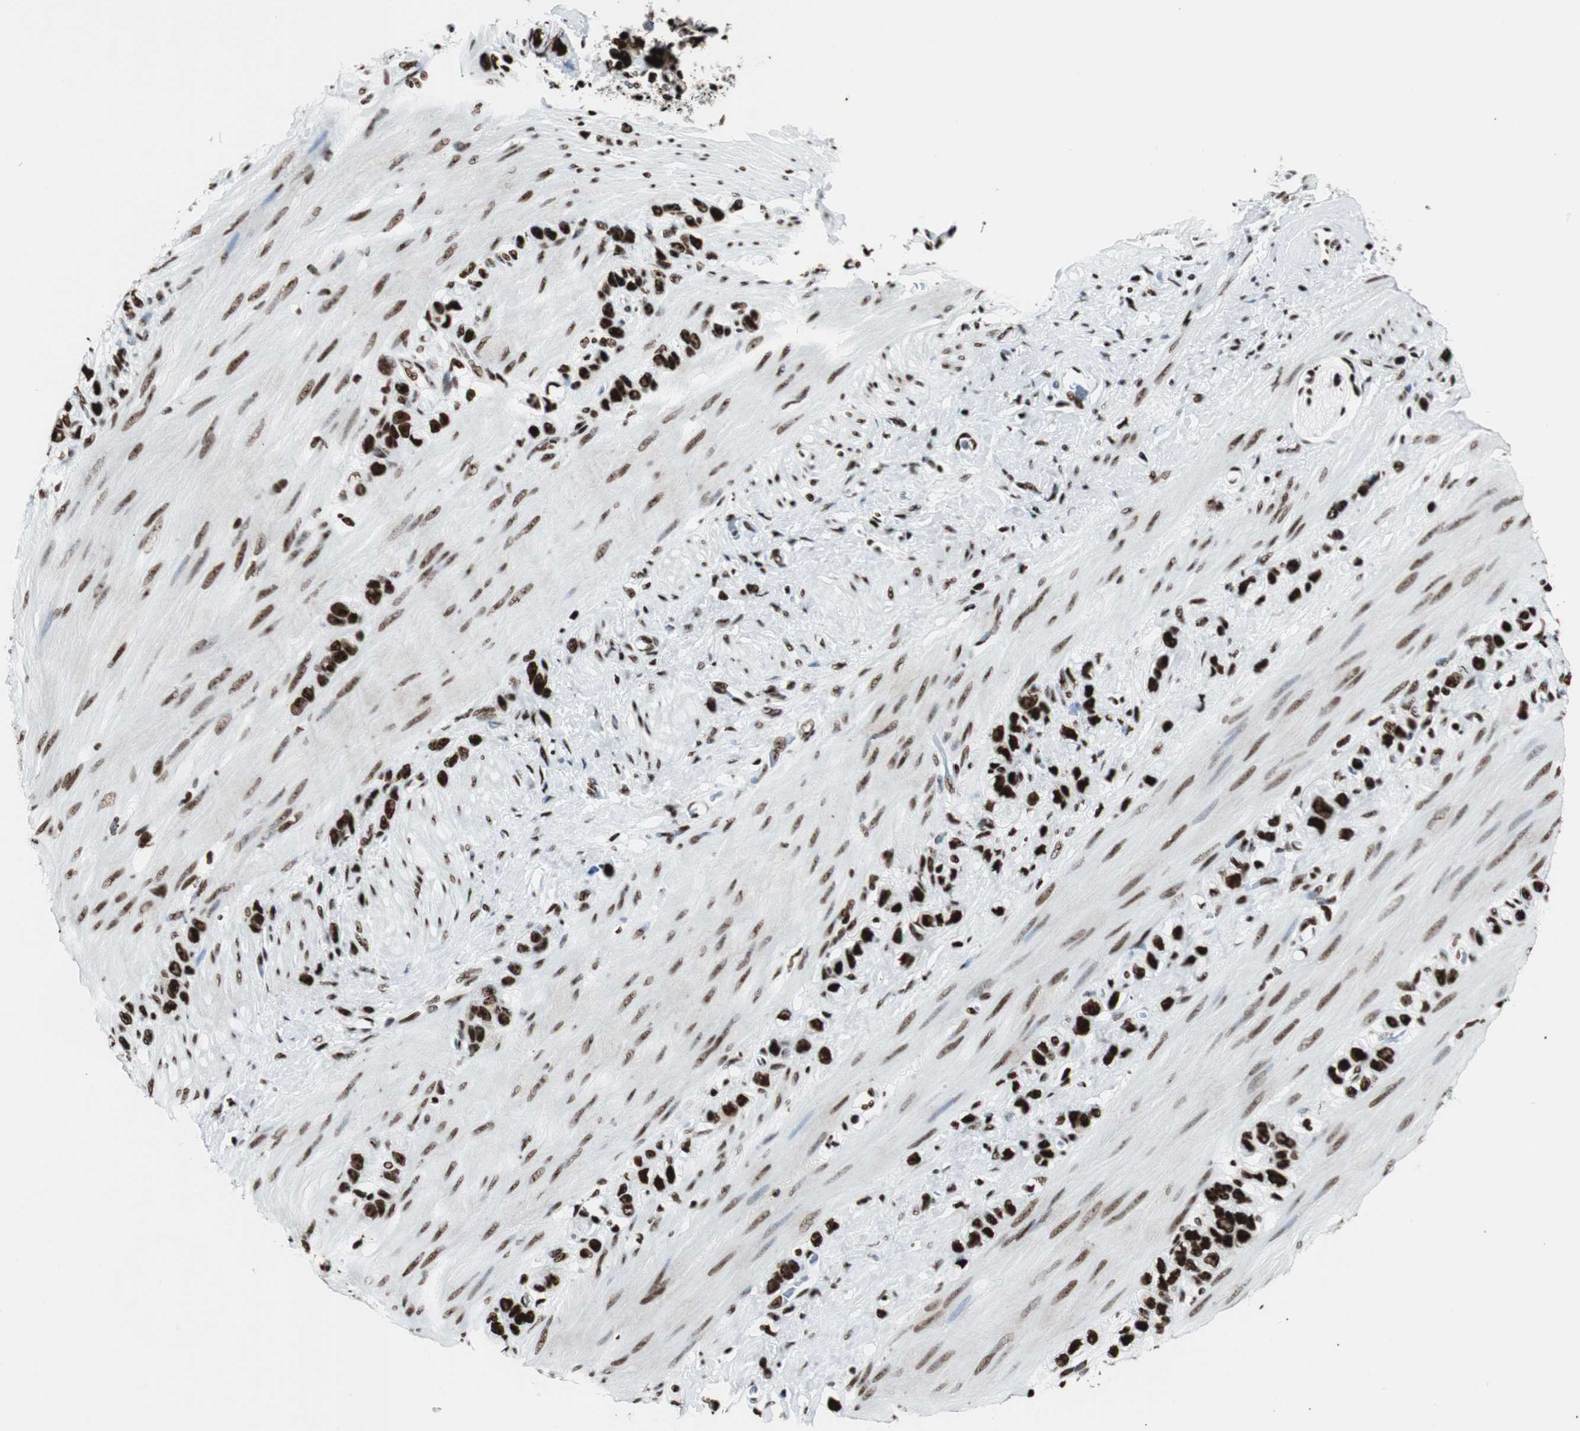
{"staining": {"intensity": "strong", "quantity": ">75%", "location": "nuclear"}, "tissue": "stomach cancer", "cell_type": "Tumor cells", "image_type": "cancer", "snomed": [{"axis": "morphology", "description": "Normal tissue, NOS"}, {"axis": "morphology", "description": "Adenocarcinoma, NOS"}, {"axis": "morphology", "description": "Adenocarcinoma, High grade"}, {"axis": "topography", "description": "Stomach, upper"}, {"axis": "topography", "description": "Stomach"}], "caption": "DAB immunohistochemical staining of stomach adenocarcinoma demonstrates strong nuclear protein expression in approximately >75% of tumor cells. Nuclei are stained in blue.", "gene": "NCL", "patient": {"sex": "female", "age": 65}}